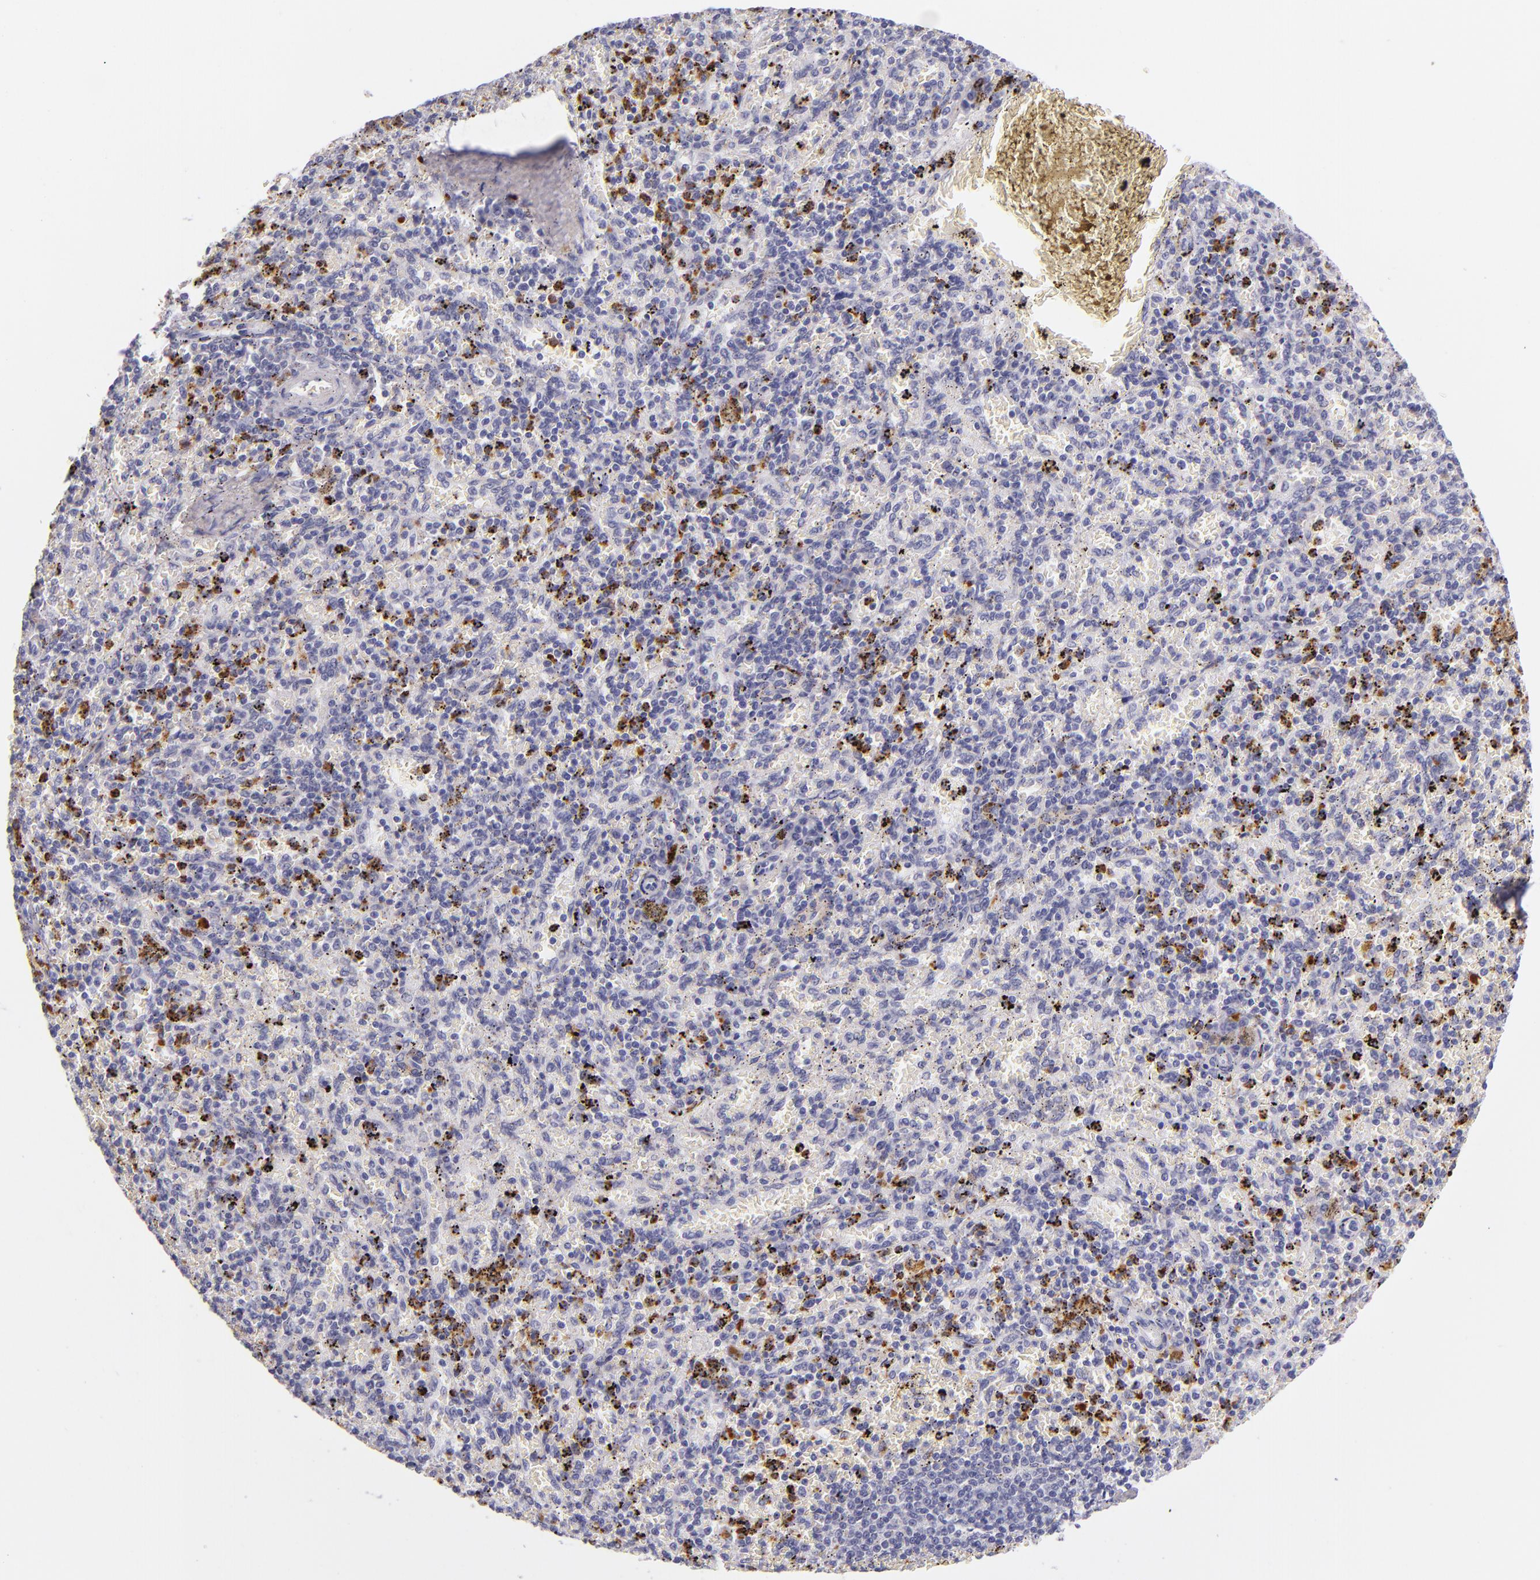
{"staining": {"intensity": "moderate", "quantity": "<25%", "location": "cytoplasmic/membranous"}, "tissue": "spleen", "cell_type": "Cells in red pulp", "image_type": "normal", "snomed": [{"axis": "morphology", "description": "Normal tissue, NOS"}, {"axis": "topography", "description": "Spleen"}], "caption": "Cells in red pulp exhibit low levels of moderate cytoplasmic/membranous positivity in approximately <25% of cells in benign human spleen. The protein of interest is stained brown, and the nuclei are stained in blue (DAB IHC with brightfield microscopy, high magnification).", "gene": "CDH3", "patient": {"sex": "female", "age": 43}}